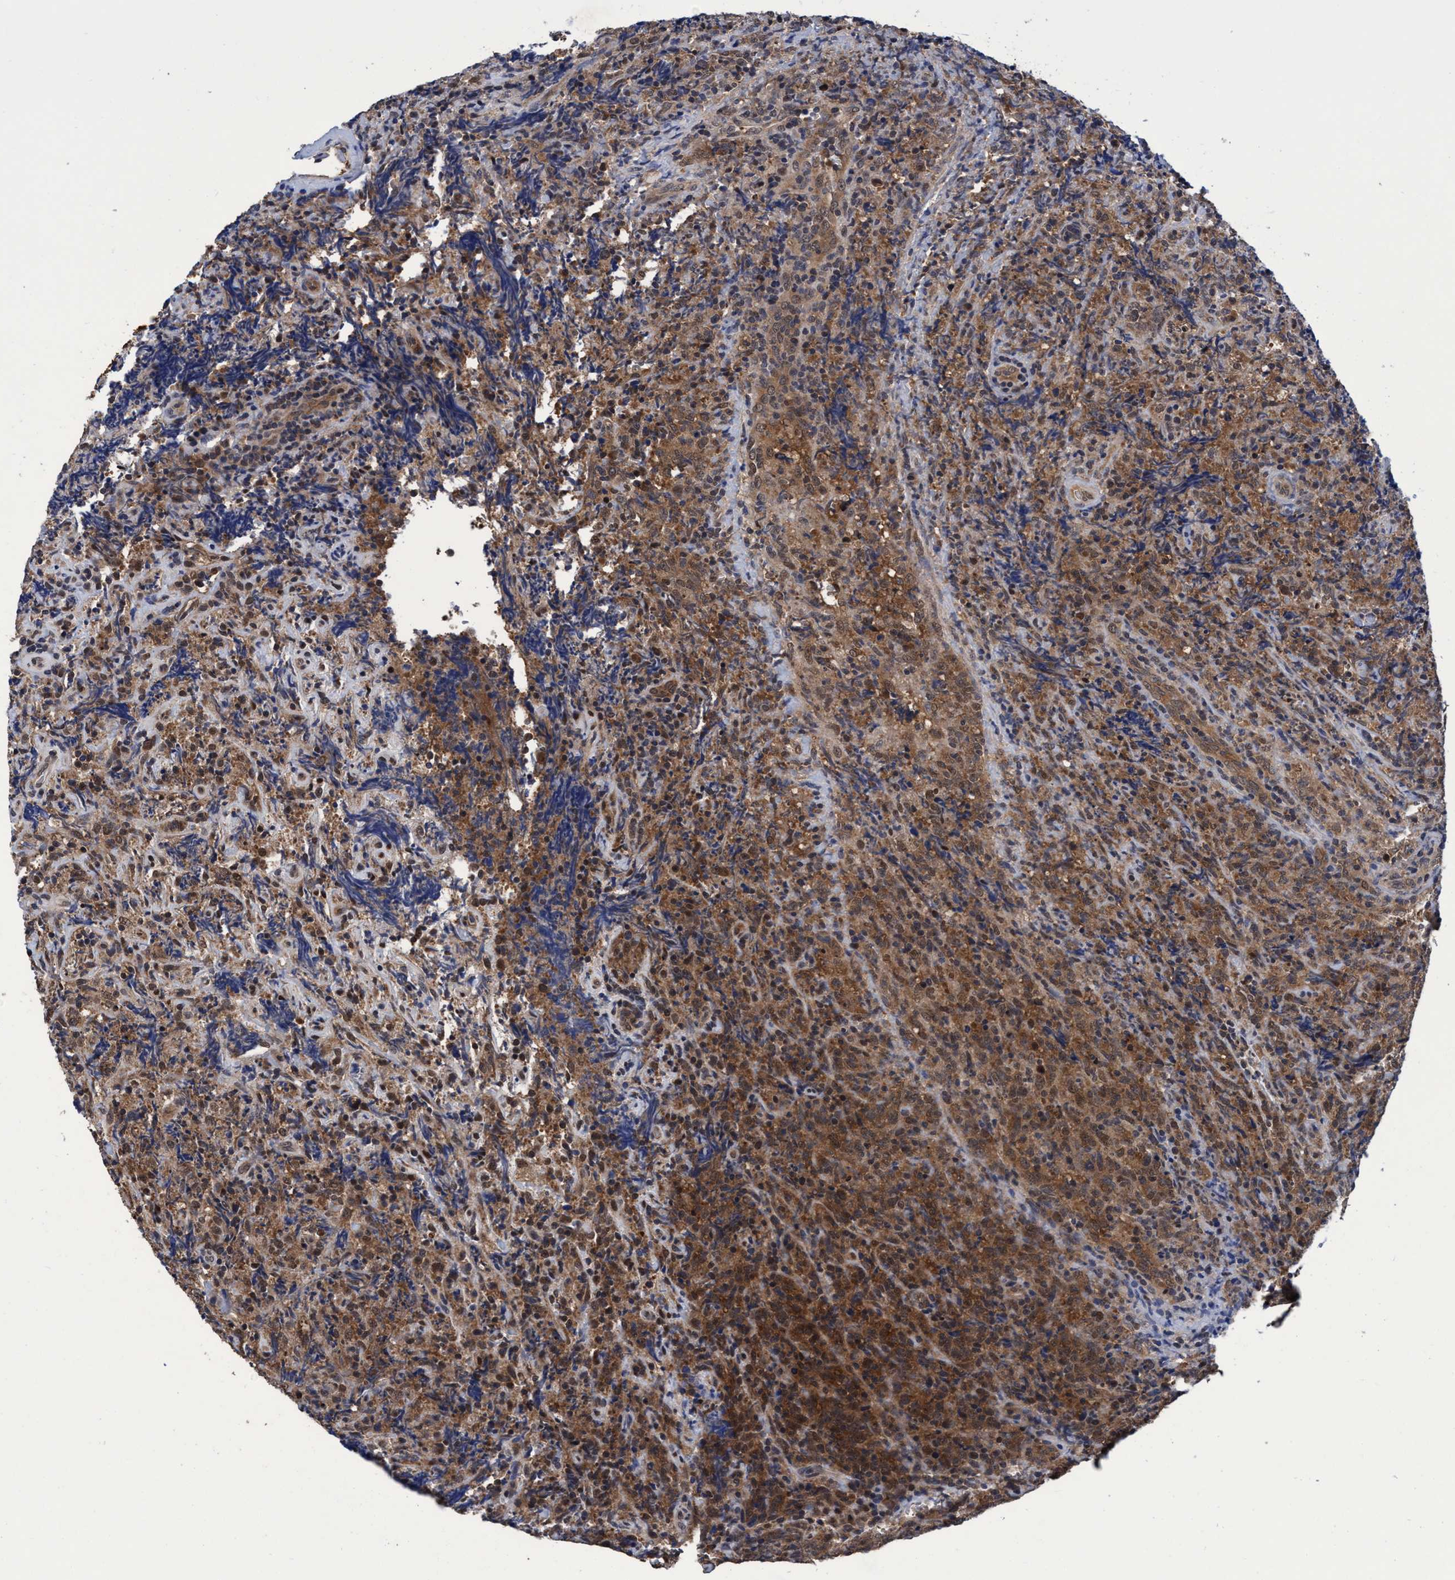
{"staining": {"intensity": "moderate", "quantity": ">75%", "location": "cytoplasmic/membranous"}, "tissue": "lymphoma", "cell_type": "Tumor cells", "image_type": "cancer", "snomed": [{"axis": "morphology", "description": "Malignant lymphoma, non-Hodgkin's type, High grade"}, {"axis": "topography", "description": "Tonsil"}], "caption": "An IHC photomicrograph of neoplastic tissue is shown. Protein staining in brown shows moderate cytoplasmic/membranous positivity in malignant lymphoma, non-Hodgkin's type (high-grade) within tumor cells.", "gene": "PSMD12", "patient": {"sex": "female", "age": 36}}